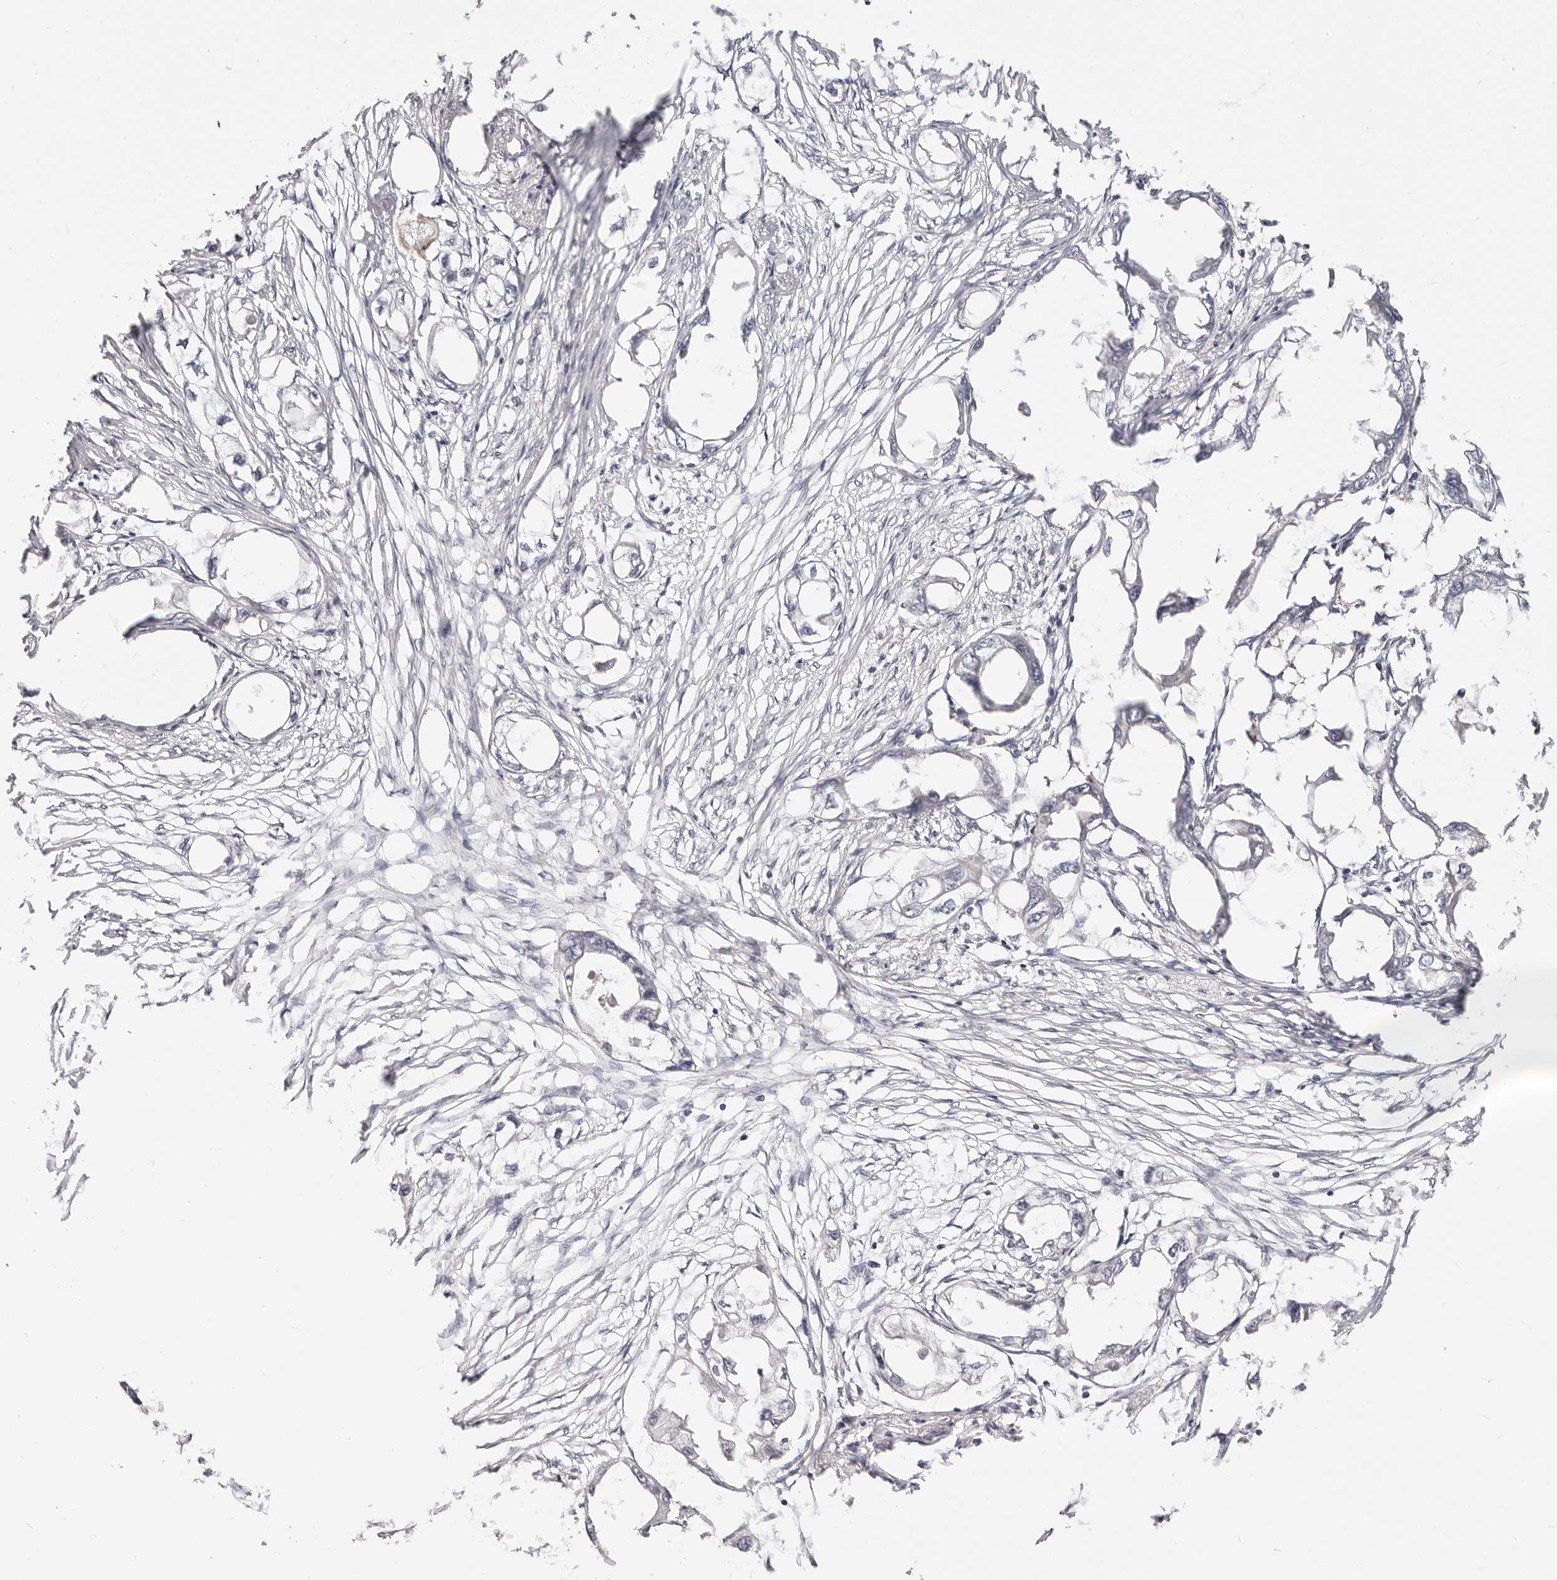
{"staining": {"intensity": "negative", "quantity": "none", "location": "none"}, "tissue": "endometrial cancer", "cell_type": "Tumor cells", "image_type": "cancer", "snomed": [{"axis": "morphology", "description": "Adenocarcinoma, NOS"}, {"axis": "morphology", "description": "Adenocarcinoma, metastatic, NOS"}, {"axis": "topography", "description": "Adipose tissue"}, {"axis": "topography", "description": "Endometrium"}], "caption": "Human endometrial cancer (adenocarcinoma) stained for a protein using immunohistochemistry exhibits no staining in tumor cells.", "gene": "VIPAS39", "patient": {"sex": "female", "age": 67}}